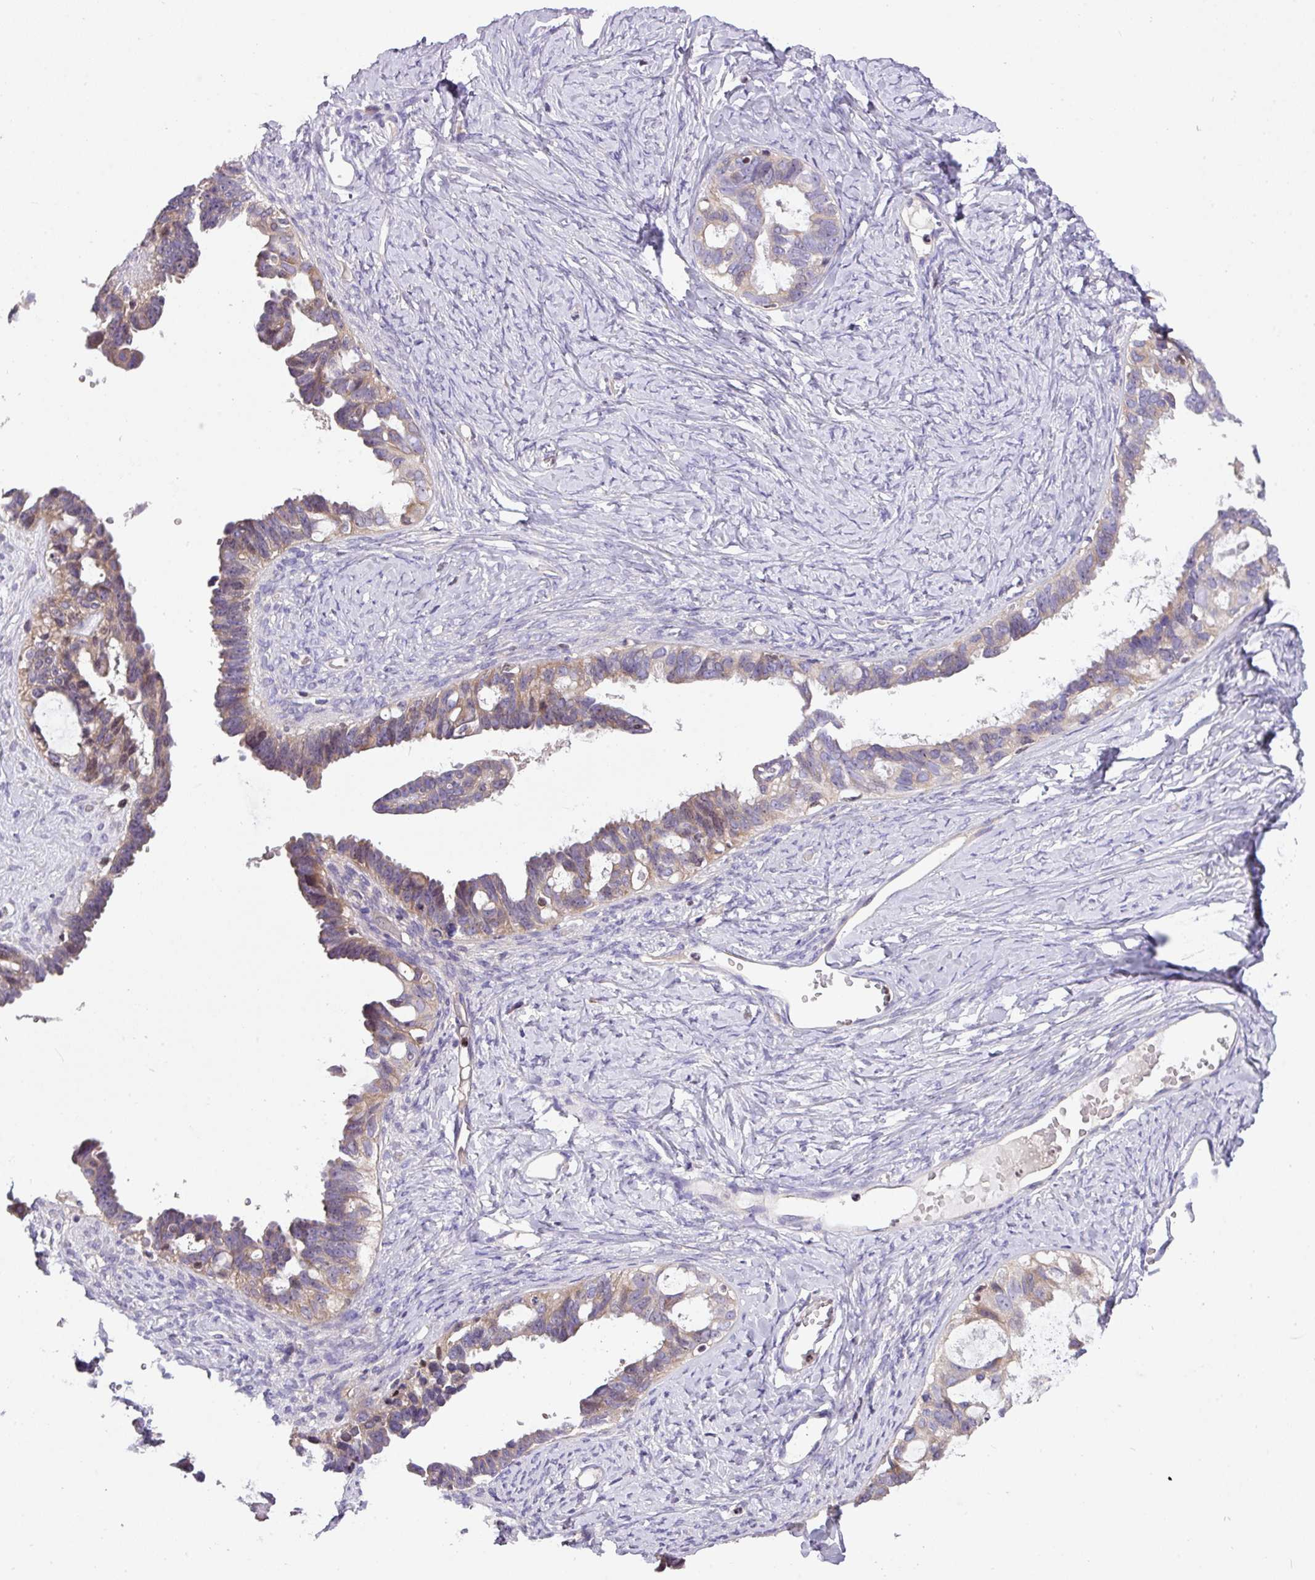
{"staining": {"intensity": "weak", "quantity": ">75%", "location": "cytoplasmic/membranous"}, "tissue": "ovarian cancer", "cell_type": "Tumor cells", "image_type": "cancer", "snomed": [{"axis": "morphology", "description": "Cystadenocarcinoma, serous, NOS"}, {"axis": "topography", "description": "Ovary"}], "caption": "This is an image of immunohistochemistry (IHC) staining of ovarian cancer, which shows weak staining in the cytoplasmic/membranous of tumor cells.", "gene": "ZNF394", "patient": {"sex": "female", "age": 69}}